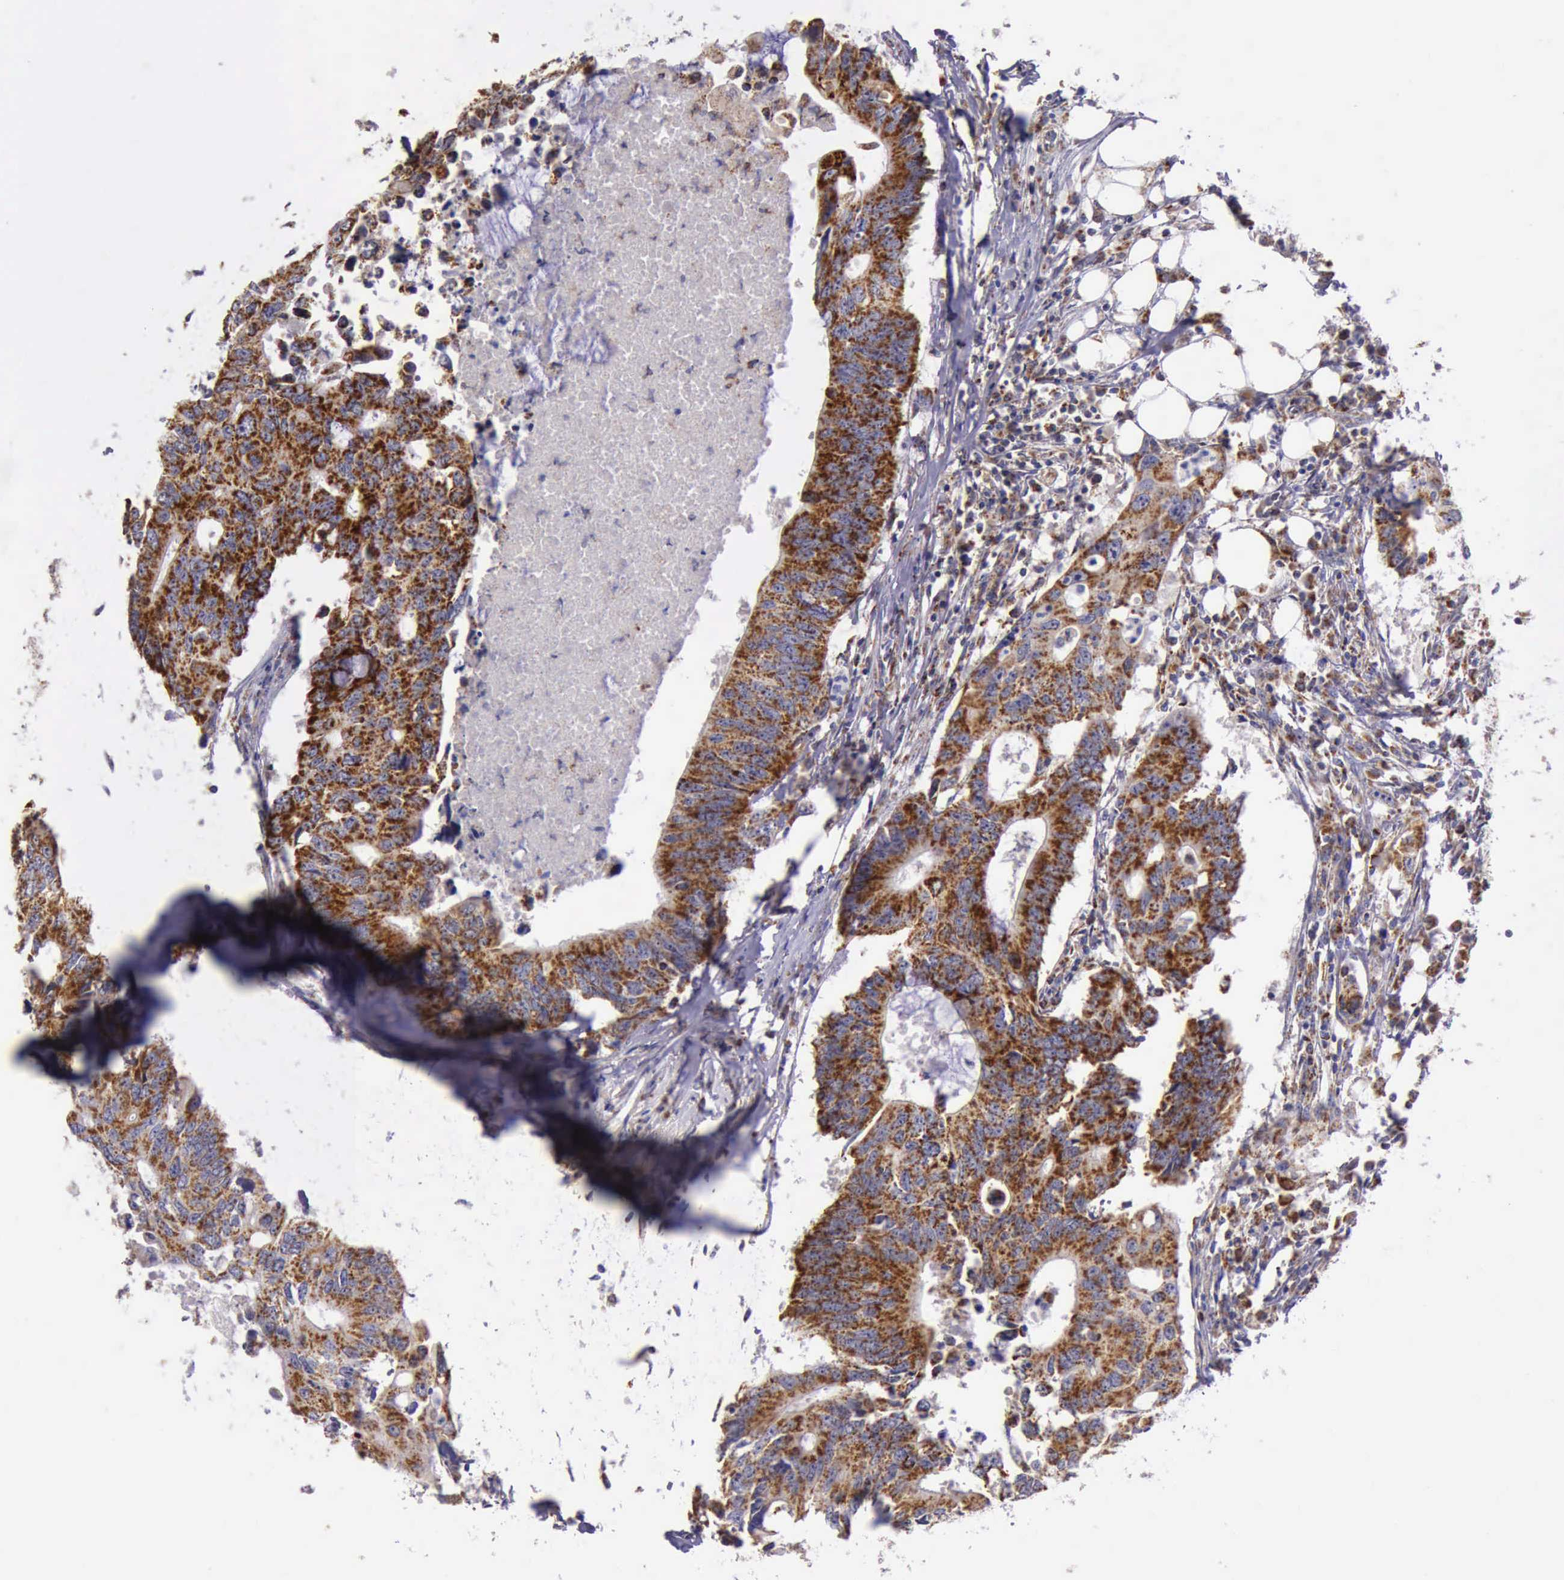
{"staining": {"intensity": "strong", "quantity": ">75%", "location": "cytoplasmic/membranous"}, "tissue": "colorectal cancer", "cell_type": "Tumor cells", "image_type": "cancer", "snomed": [{"axis": "morphology", "description": "Adenocarcinoma, NOS"}, {"axis": "topography", "description": "Colon"}], "caption": "Immunohistochemical staining of colorectal adenocarcinoma displays strong cytoplasmic/membranous protein positivity in approximately >75% of tumor cells. The protein of interest is shown in brown color, while the nuclei are stained blue.", "gene": "TXN2", "patient": {"sex": "male", "age": 71}}